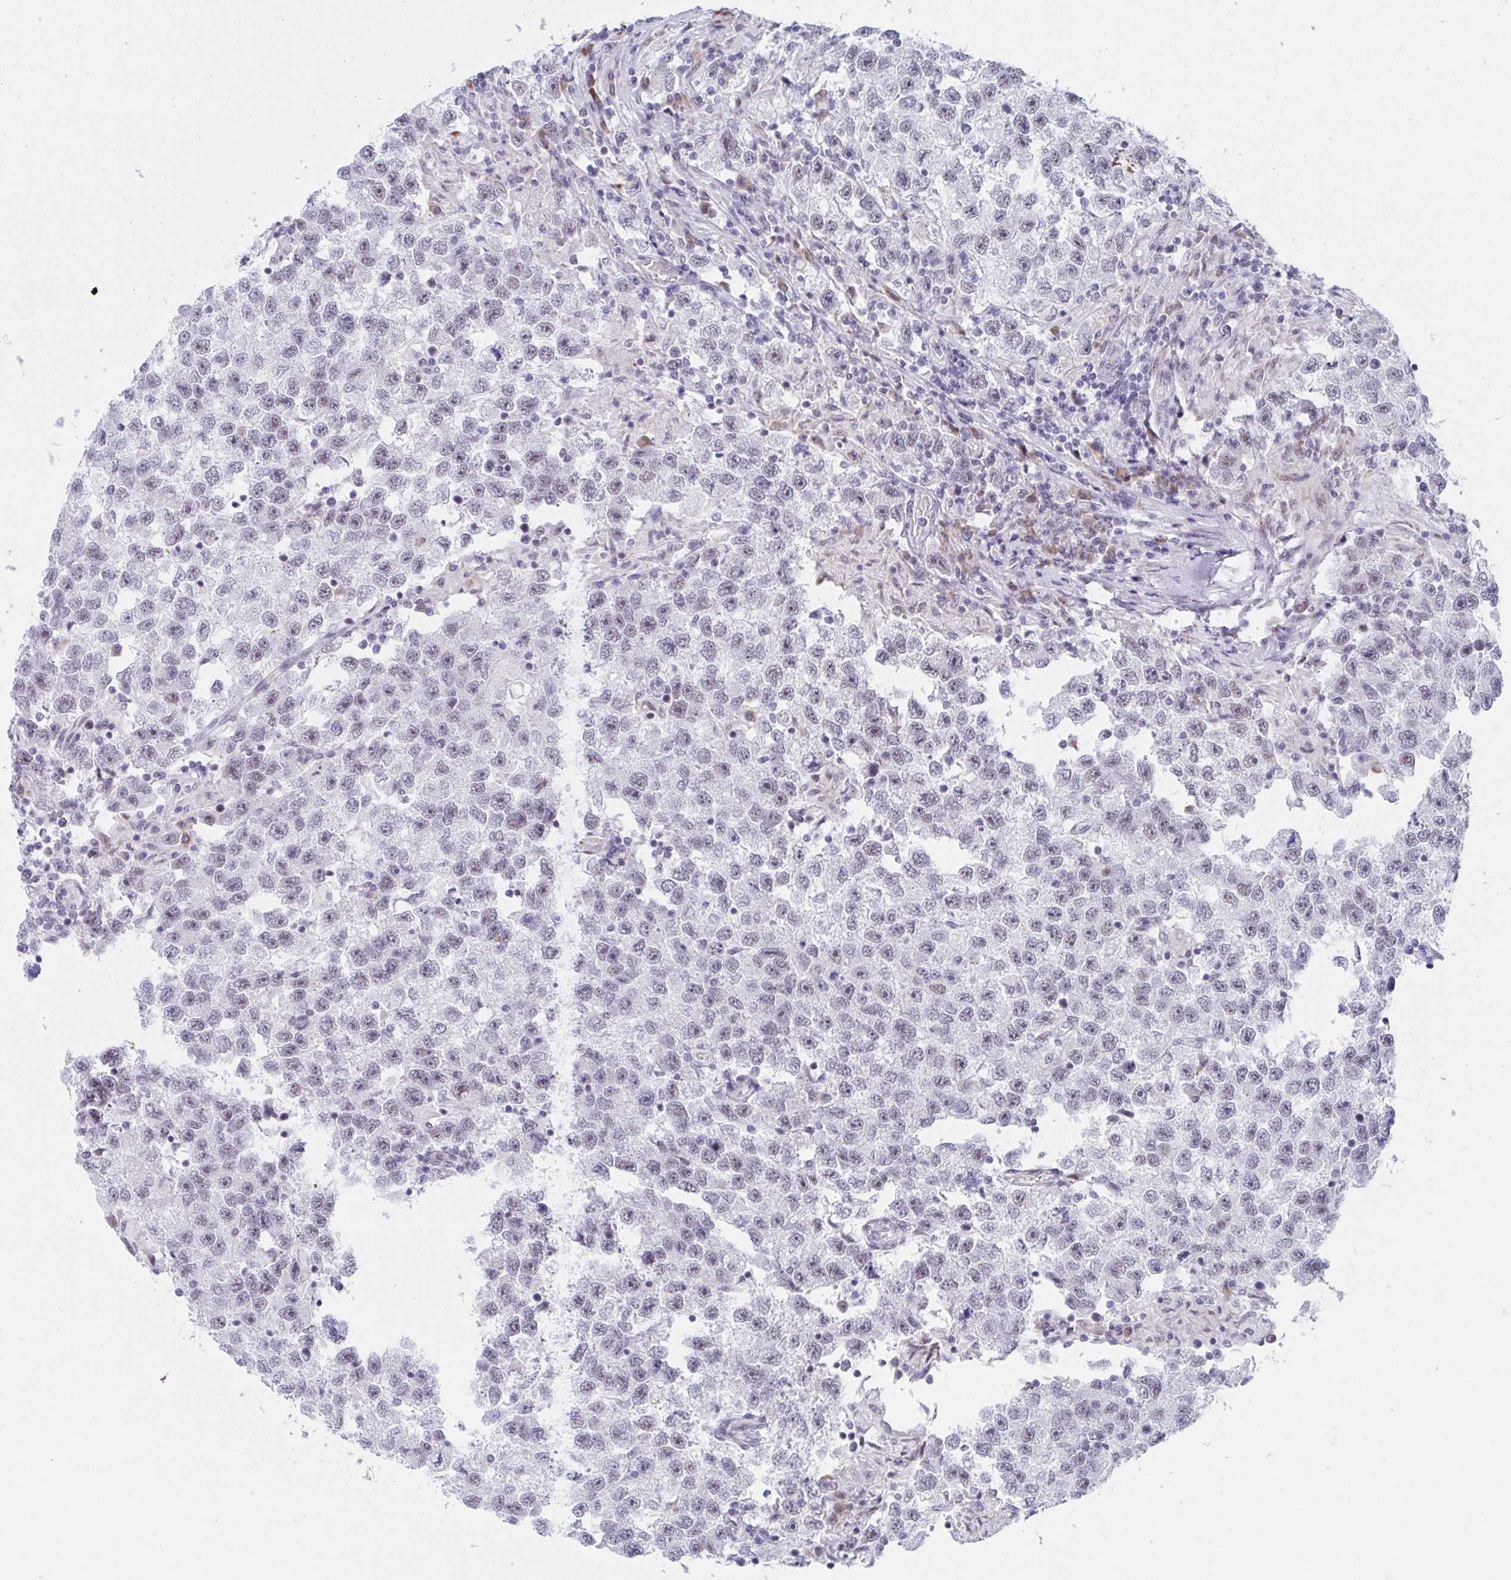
{"staining": {"intensity": "weak", "quantity": "<25%", "location": "nuclear"}, "tissue": "testis cancer", "cell_type": "Tumor cells", "image_type": "cancer", "snomed": [{"axis": "morphology", "description": "Seminoma, NOS"}, {"axis": "topography", "description": "Testis"}], "caption": "Immunohistochemistry histopathology image of neoplastic tissue: human testis seminoma stained with DAB (3,3'-diaminobenzidine) shows no significant protein expression in tumor cells. The staining was performed using DAB (3,3'-diaminobenzidine) to visualize the protein expression in brown, while the nuclei were stained in blue with hematoxylin (Magnification: 20x).", "gene": "WDR72", "patient": {"sex": "male", "age": 26}}